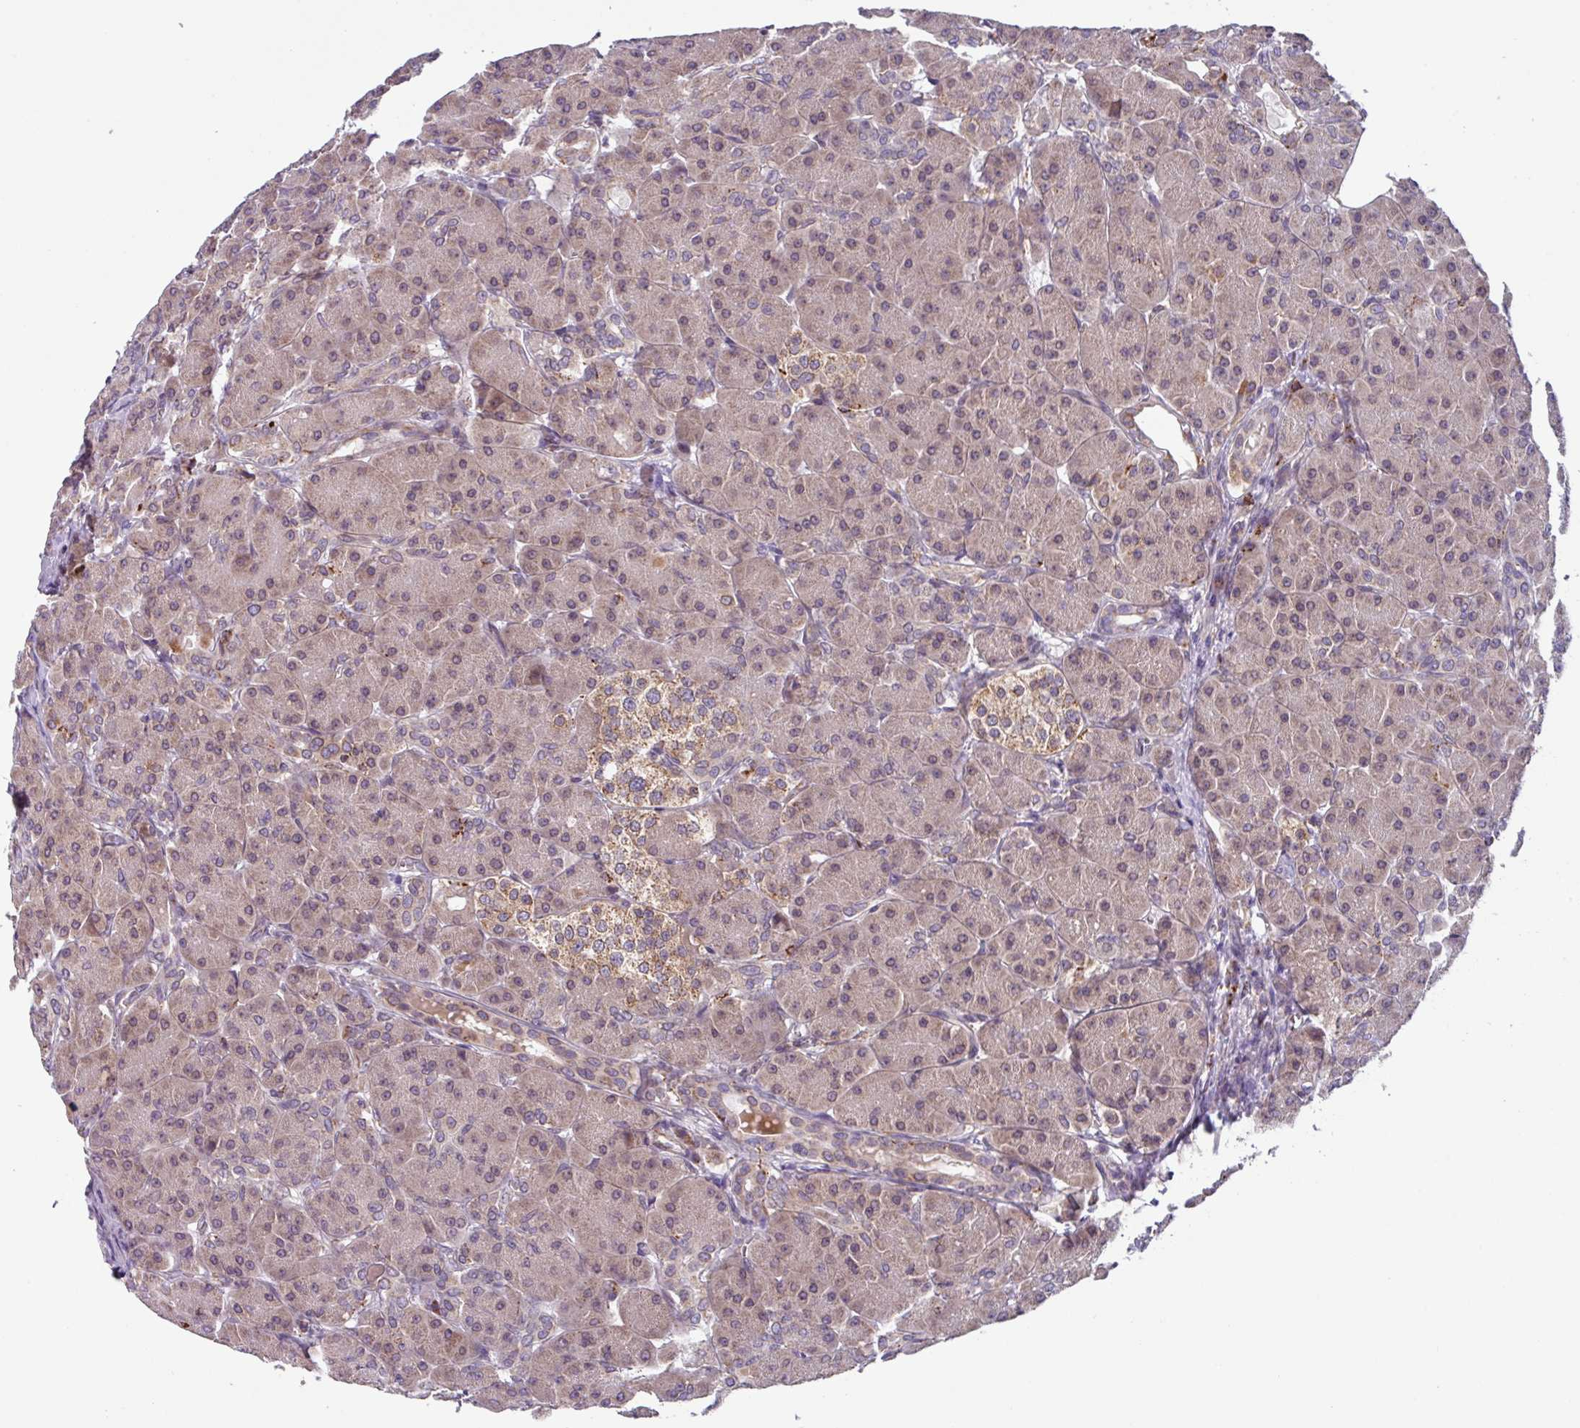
{"staining": {"intensity": "weak", "quantity": ">75%", "location": "cytoplasmic/membranous"}, "tissue": "pancreas", "cell_type": "Exocrine glandular cells", "image_type": "normal", "snomed": [{"axis": "morphology", "description": "Normal tissue, NOS"}, {"axis": "topography", "description": "Pancreas"}], "caption": "Exocrine glandular cells display weak cytoplasmic/membranous positivity in approximately >75% of cells in unremarkable pancreas. The protein of interest is stained brown, and the nuclei are stained in blue (DAB IHC with brightfield microscopy, high magnification).", "gene": "AKIRIN1", "patient": {"sex": "male", "age": 63}}